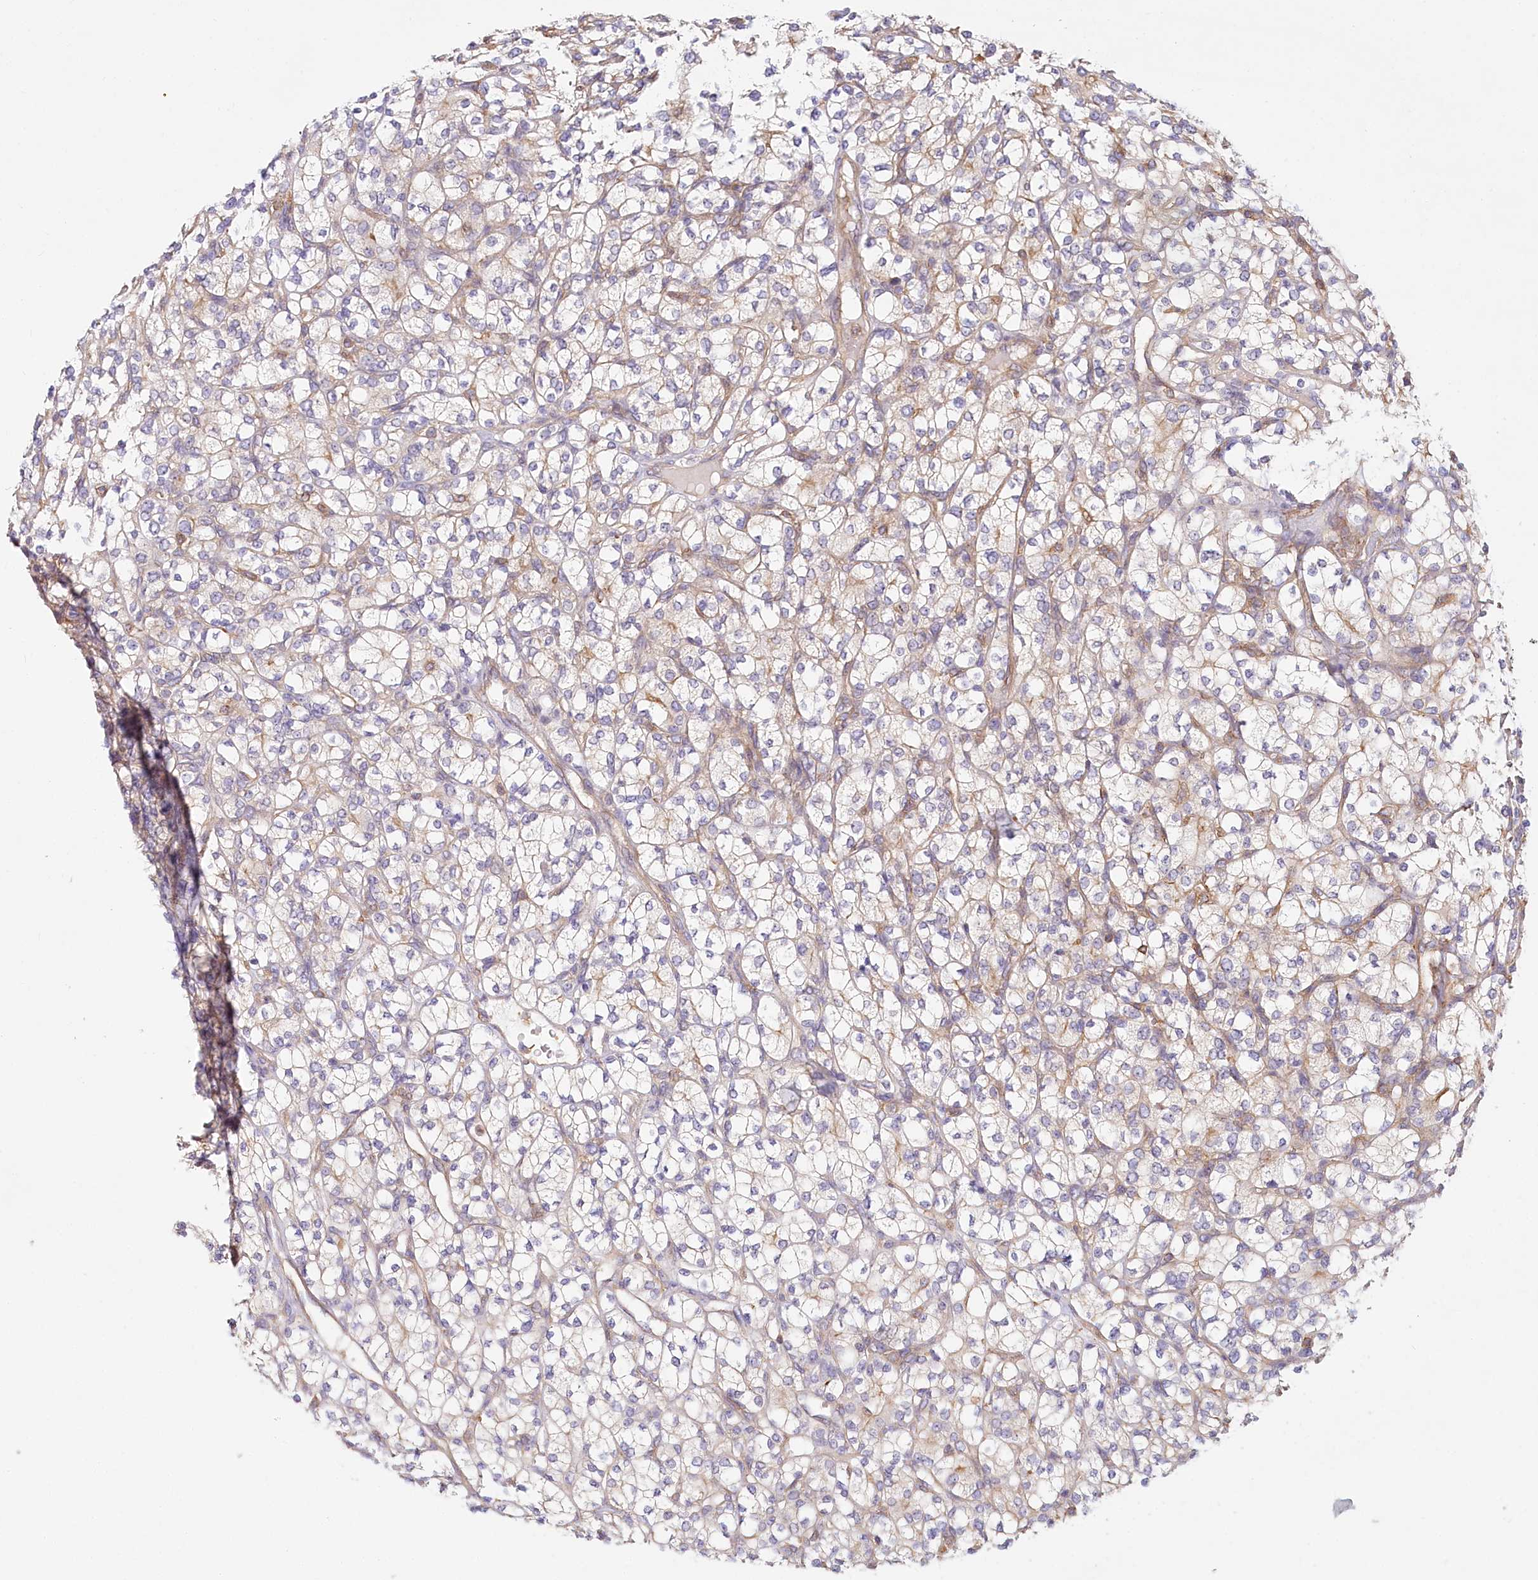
{"staining": {"intensity": "weak", "quantity": "<25%", "location": "cytoplasmic/membranous"}, "tissue": "renal cancer", "cell_type": "Tumor cells", "image_type": "cancer", "snomed": [{"axis": "morphology", "description": "Adenocarcinoma, NOS"}, {"axis": "topography", "description": "Kidney"}], "caption": "DAB immunohistochemical staining of renal adenocarcinoma exhibits no significant expression in tumor cells.", "gene": "UMPS", "patient": {"sex": "male", "age": 77}}